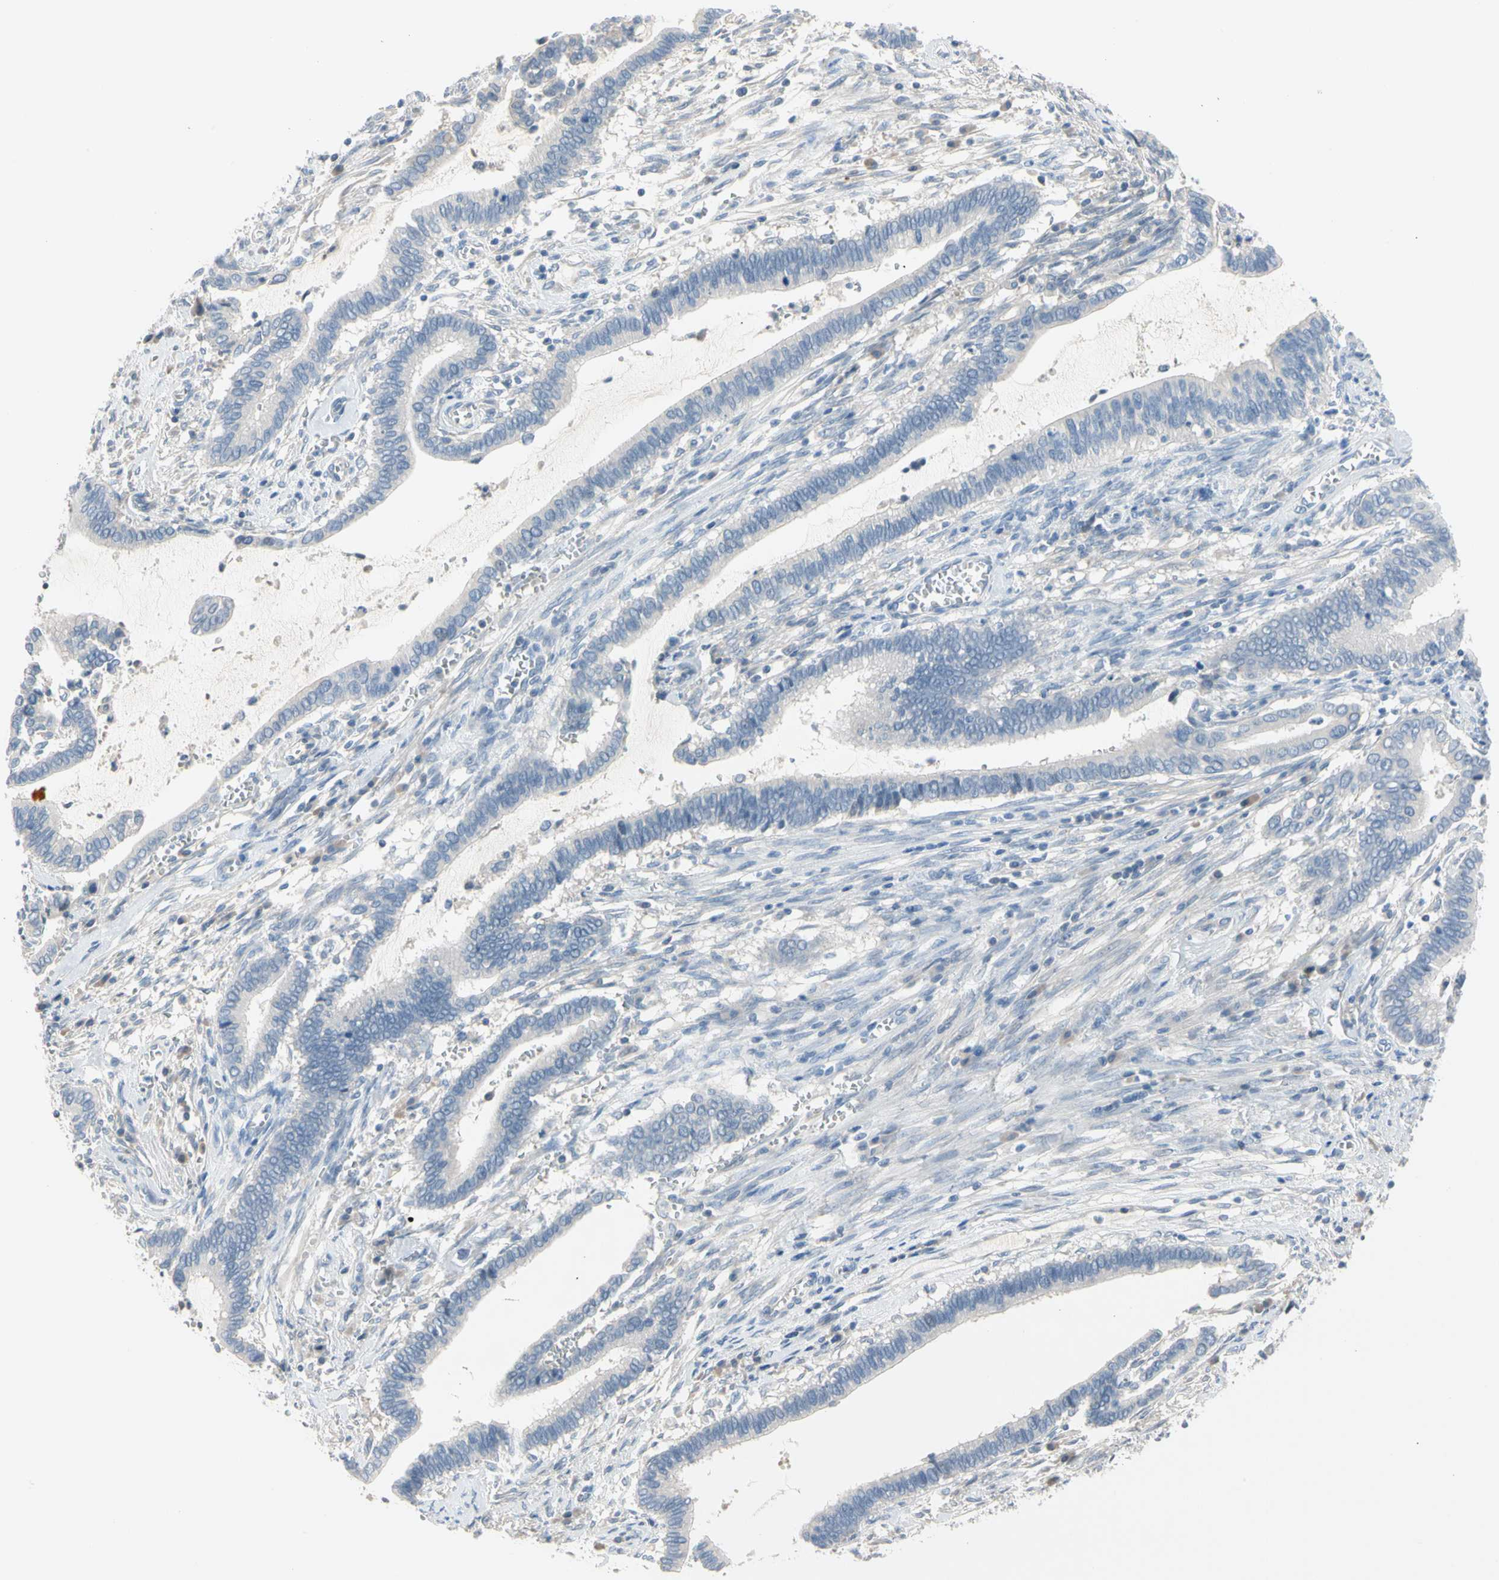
{"staining": {"intensity": "negative", "quantity": "none", "location": "none"}, "tissue": "cervical cancer", "cell_type": "Tumor cells", "image_type": "cancer", "snomed": [{"axis": "morphology", "description": "Adenocarcinoma, NOS"}, {"axis": "topography", "description": "Cervix"}], "caption": "Tumor cells are negative for protein expression in human cervical adenocarcinoma.", "gene": "MARK1", "patient": {"sex": "female", "age": 44}}